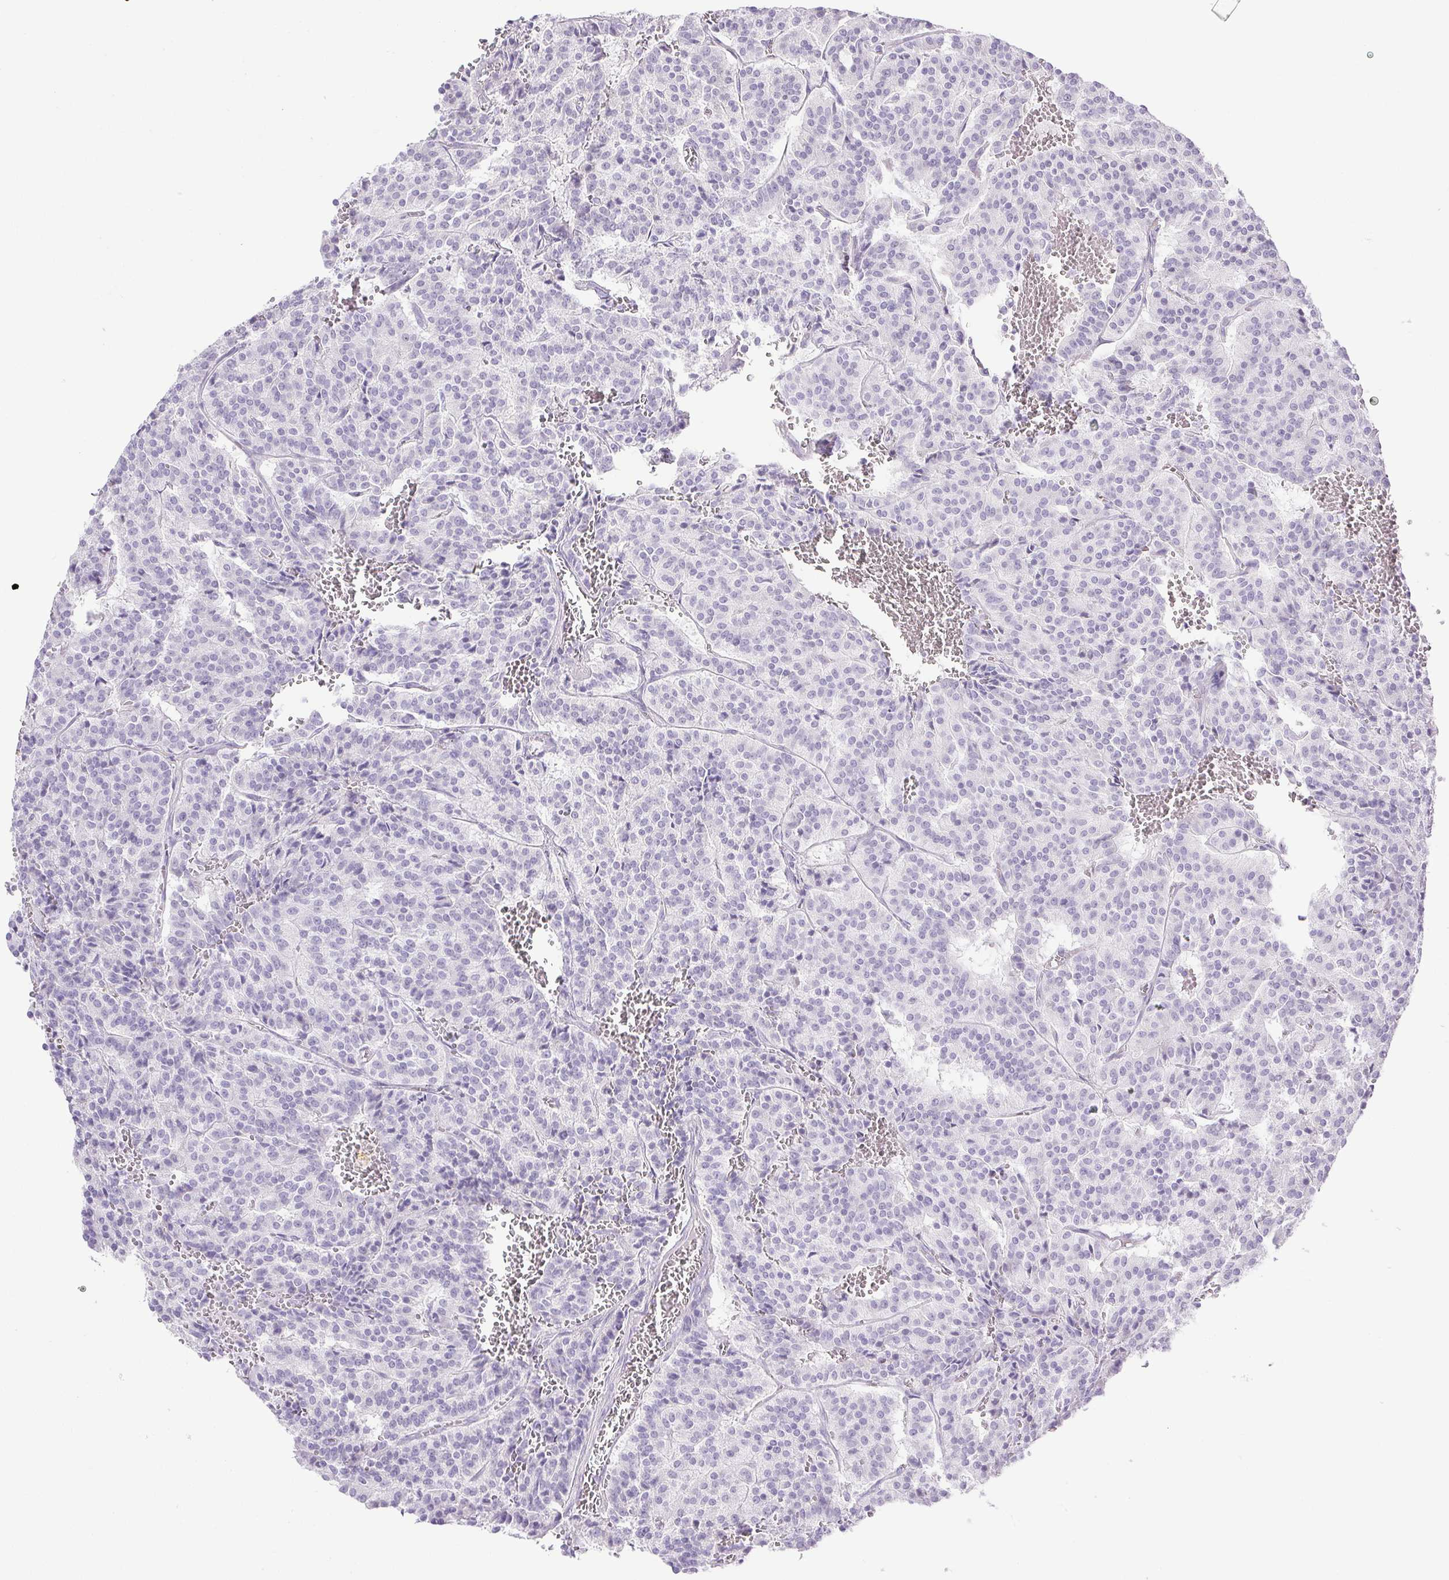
{"staining": {"intensity": "negative", "quantity": "none", "location": "none"}, "tissue": "carcinoid", "cell_type": "Tumor cells", "image_type": "cancer", "snomed": [{"axis": "morphology", "description": "Carcinoid, malignant, NOS"}, {"axis": "topography", "description": "Lung"}], "caption": "High power microscopy micrograph of an IHC histopathology image of carcinoid (malignant), revealing no significant positivity in tumor cells.", "gene": "PAPPA2", "patient": {"sex": "male", "age": 70}}